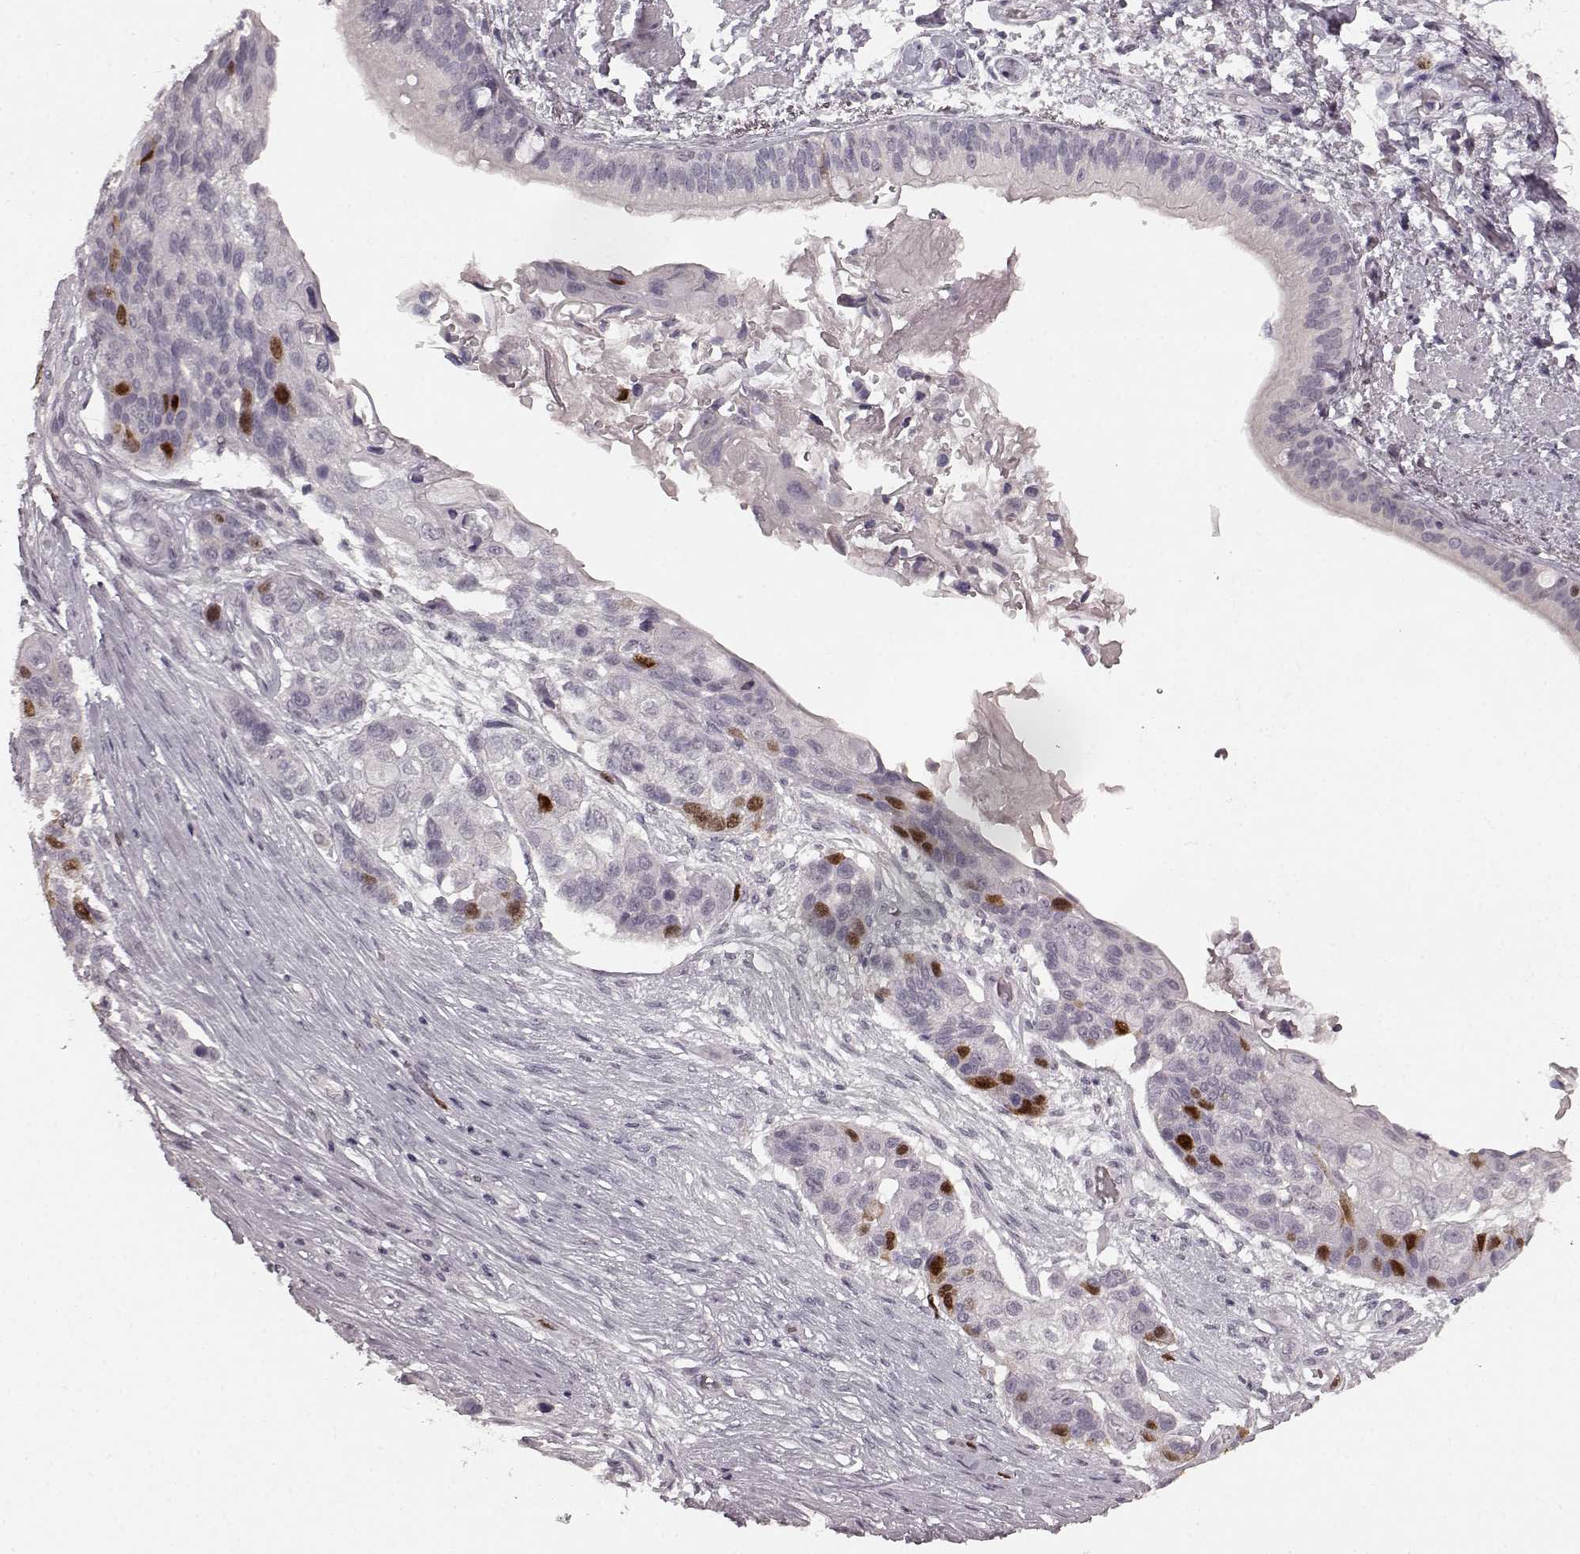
{"staining": {"intensity": "strong", "quantity": "<25%", "location": "nuclear"}, "tissue": "lung cancer", "cell_type": "Tumor cells", "image_type": "cancer", "snomed": [{"axis": "morphology", "description": "Squamous cell carcinoma, NOS"}, {"axis": "topography", "description": "Lung"}], "caption": "Brown immunohistochemical staining in human lung cancer exhibits strong nuclear expression in approximately <25% of tumor cells. The staining was performed using DAB to visualize the protein expression in brown, while the nuclei were stained in blue with hematoxylin (Magnification: 20x).", "gene": "CCNA2", "patient": {"sex": "male", "age": 69}}